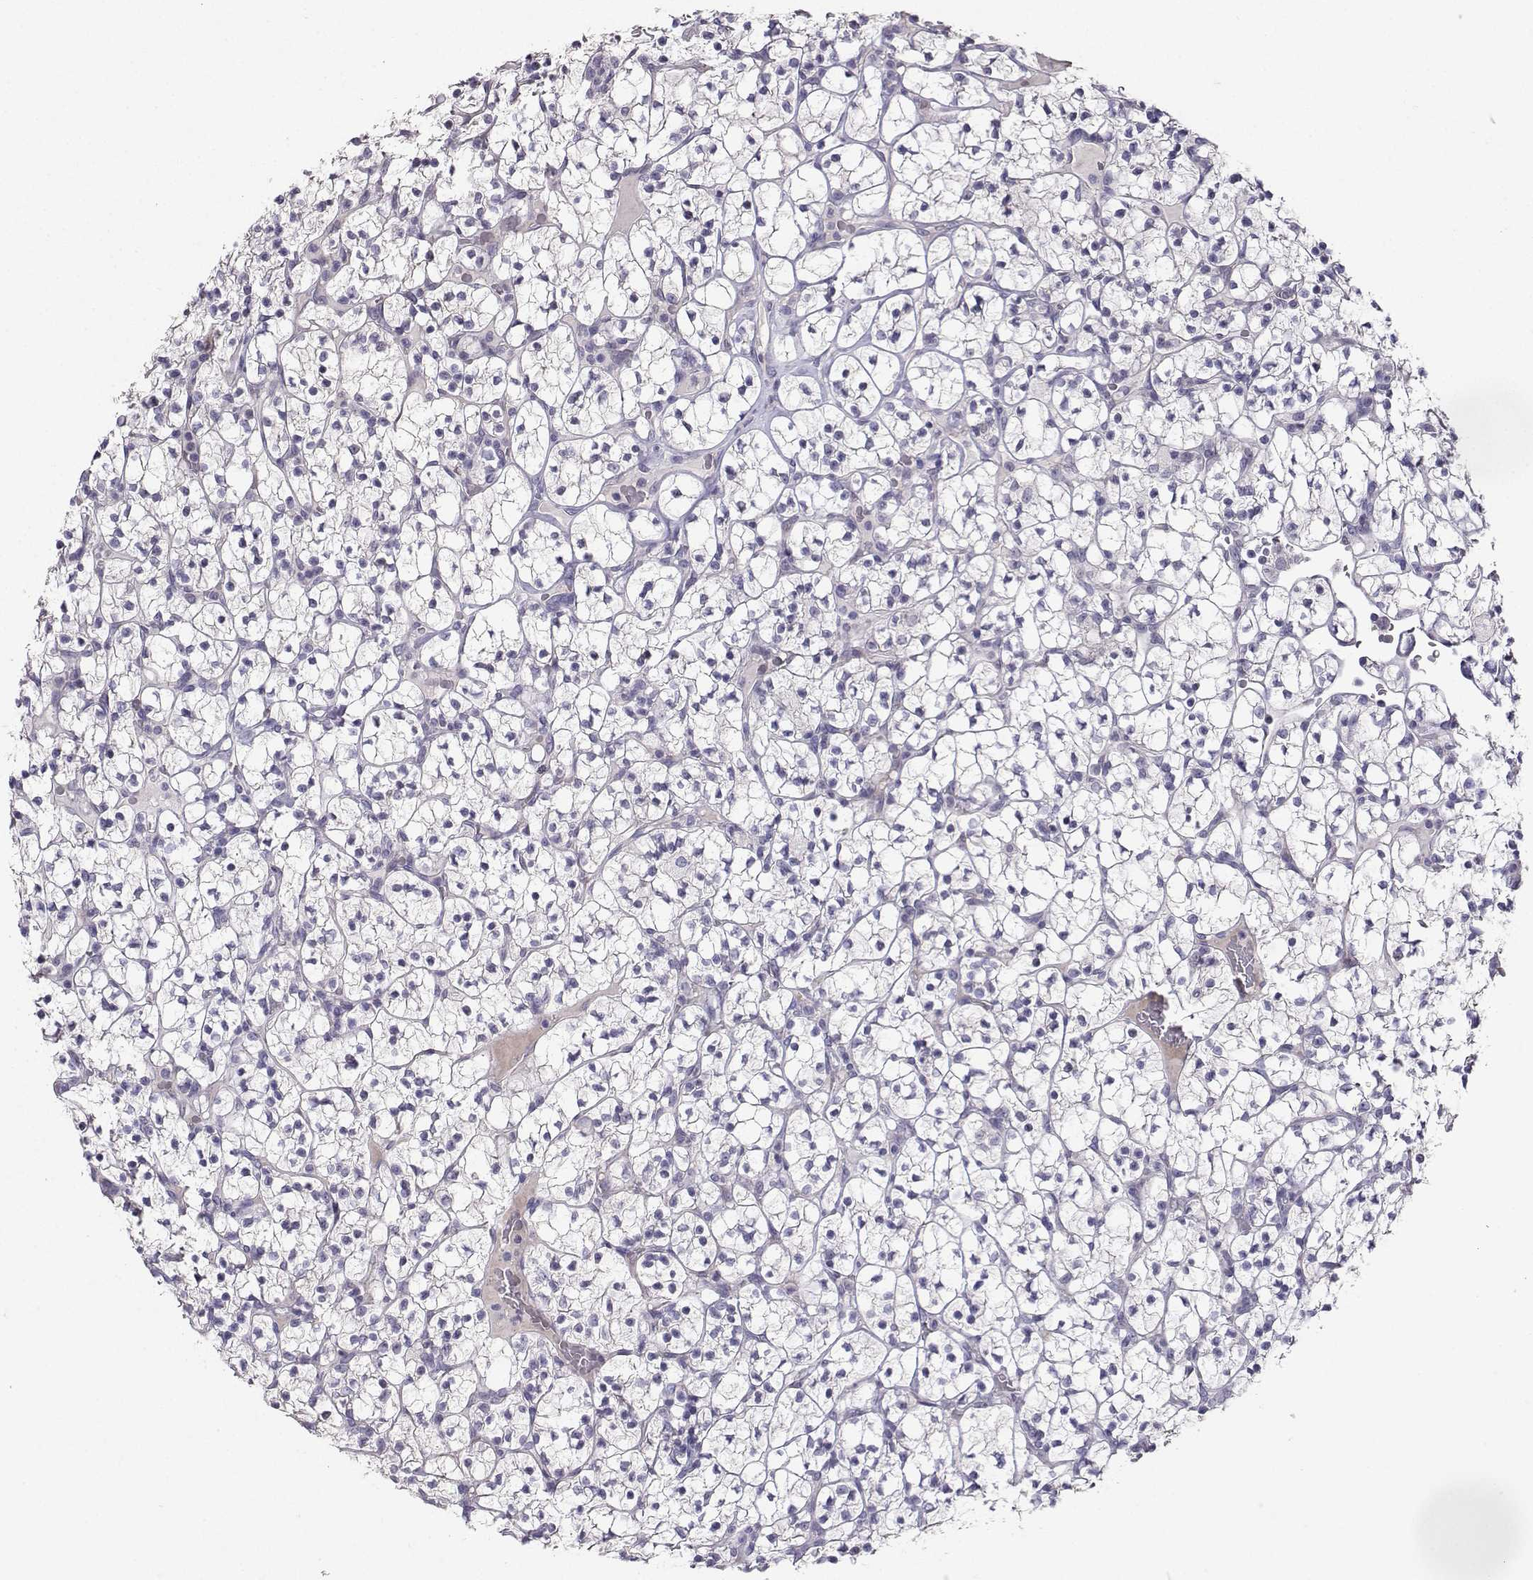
{"staining": {"intensity": "negative", "quantity": "none", "location": "none"}, "tissue": "renal cancer", "cell_type": "Tumor cells", "image_type": "cancer", "snomed": [{"axis": "morphology", "description": "Adenocarcinoma, NOS"}, {"axis": "topography", "description": "Kidney"}], "caption": "This is a photomicrograph of IHC staining of renal cancer, which shows no expression in tumor cells. (DAB IHC visualized using brightfield microscopy, high magnification).", "gene": "CARTPT", "patient": {"sex": "female", "age": 89}}